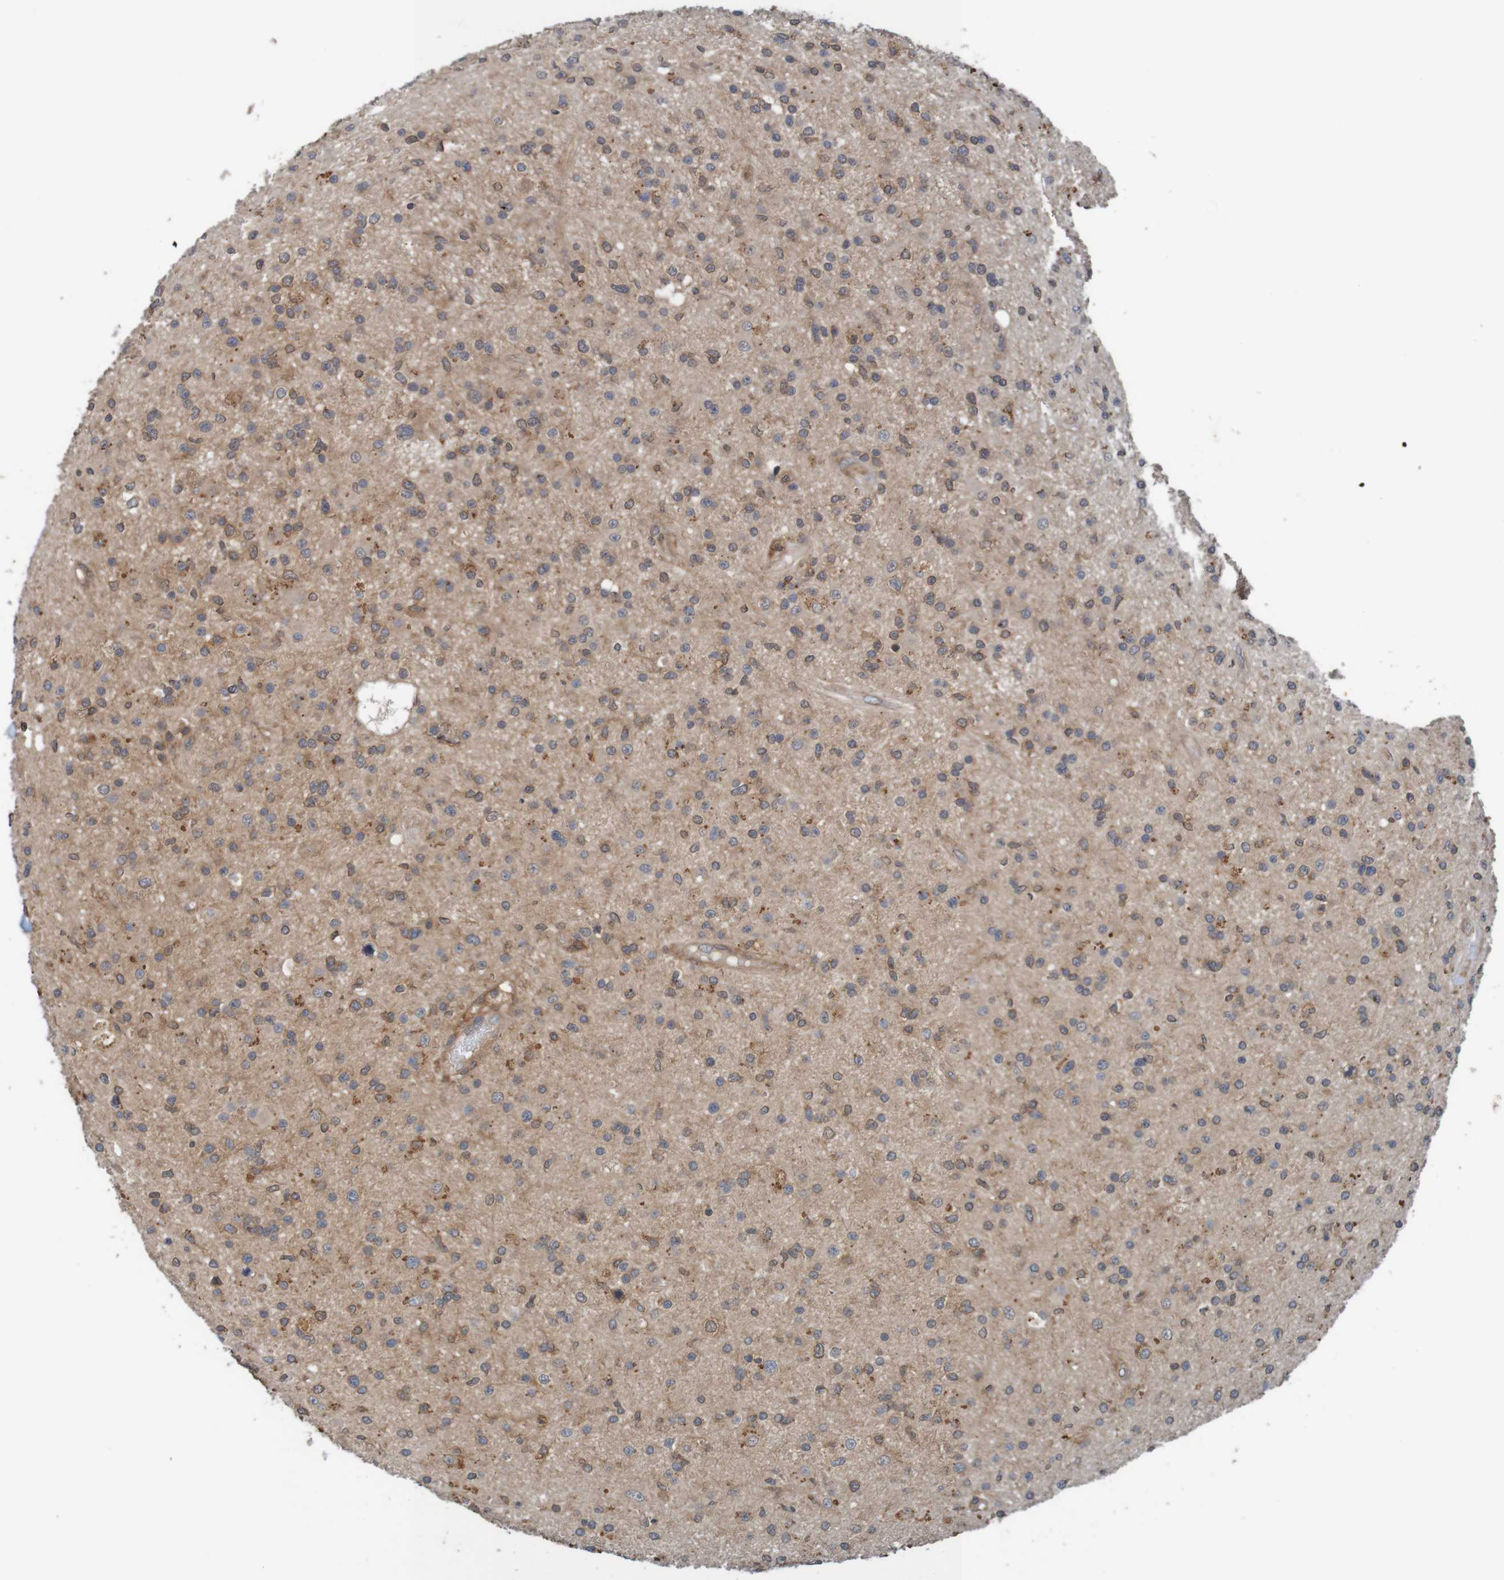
{"staining": {"intensity": "negative", "quantity": "none", "location": "none"}, "tissue": "glioma", "cell_type": "Tumor cells", "image_type": "cancer", "snomed": [{"axis": "morphology", "description": "Glioma, malignant, High grade"}, {"axis": "topography", "description": "Brain"}], "caption": "DAB (3,3'-diaminobenzidine) immunohistochemical staining of human glioma reveals no significant positivity in tumor cells. (Stains: DAB (3,3'-diaminobenzidine) immunohistochemistry (IHC) with hematoxylin counter stain, Microscopy: brightfield microscopy at high magnification).", "gene": "ARHGEF11", "patient": {"sex": "male", "age": 33}}